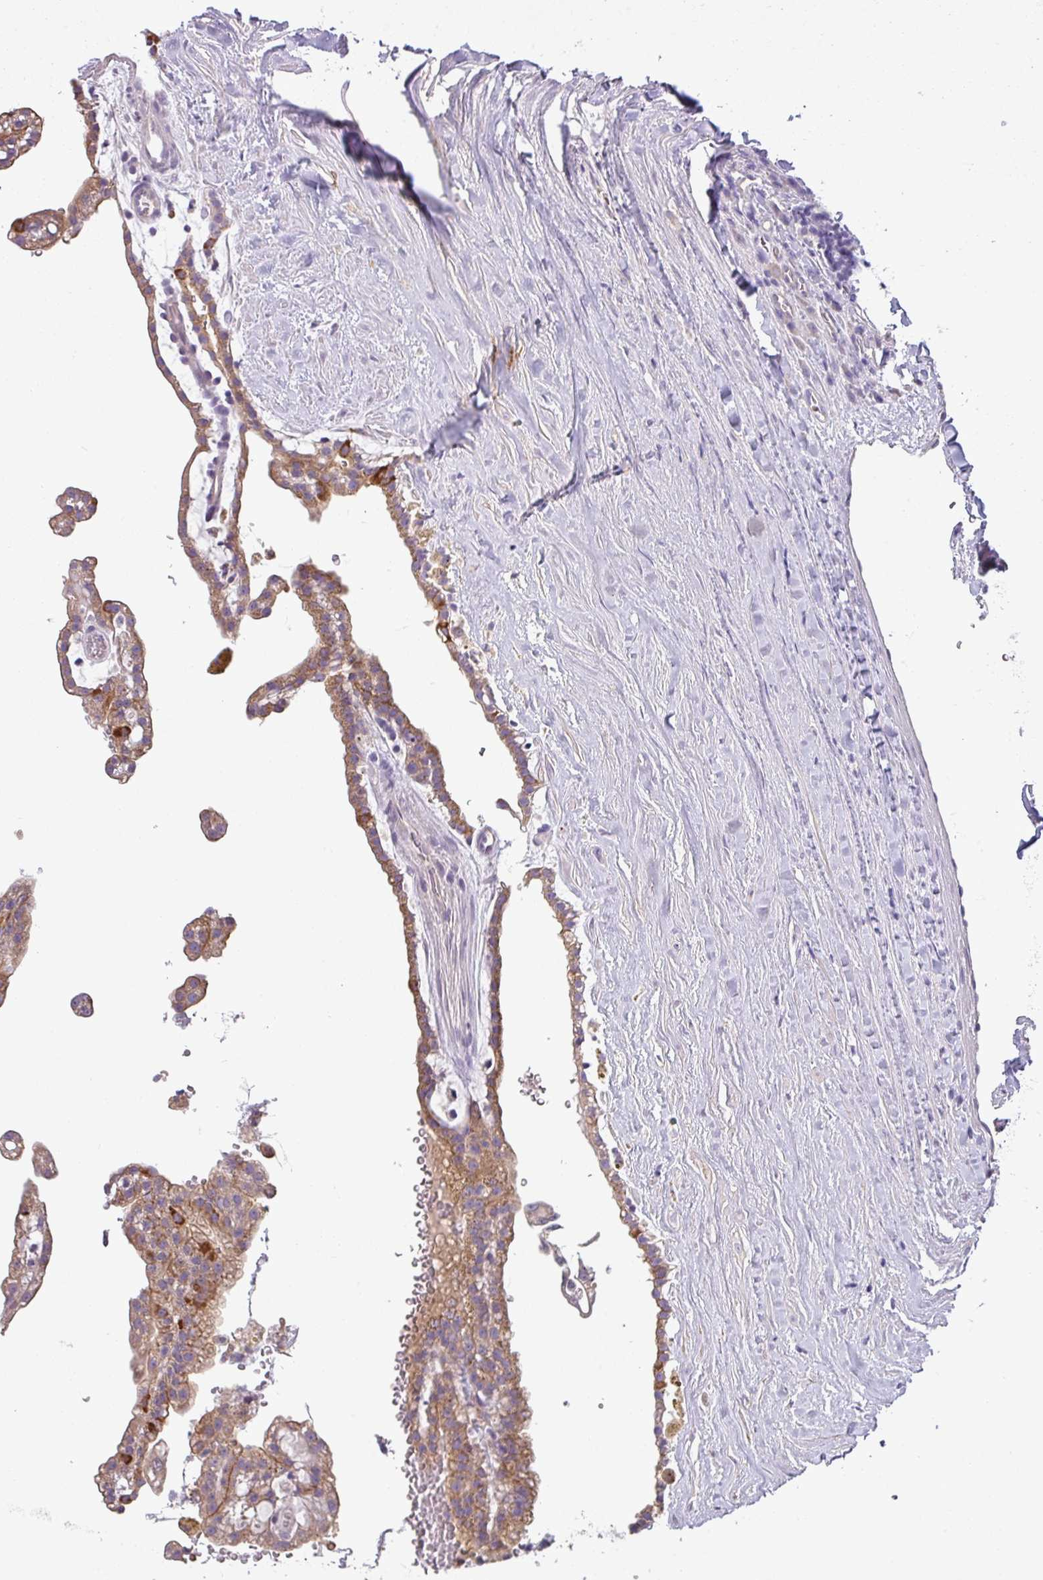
{"staining": {"intensity": "moderate", "quantity": ">75%", "location": "cytoplasmic/membranous"}, "tissue": "renal cancer", "cell_type": "Tumor cells", "image_type": "cancer", "snomed": [{"axis": "morphology", "description": "Adenocarcinoma, NOS"}, {"axis": "topography", "description": "Kidney"}], "caption": "DAB (3,3'-diaminobenzidine) immunohistochemical staining of human adenocarcinoma (renal) shows moderate cytoplasmic/membranous protein expression in approximately >75% of tumor cells.", "gene": "TMEM178B", "patient": {"sex": "male", "age": 63}}